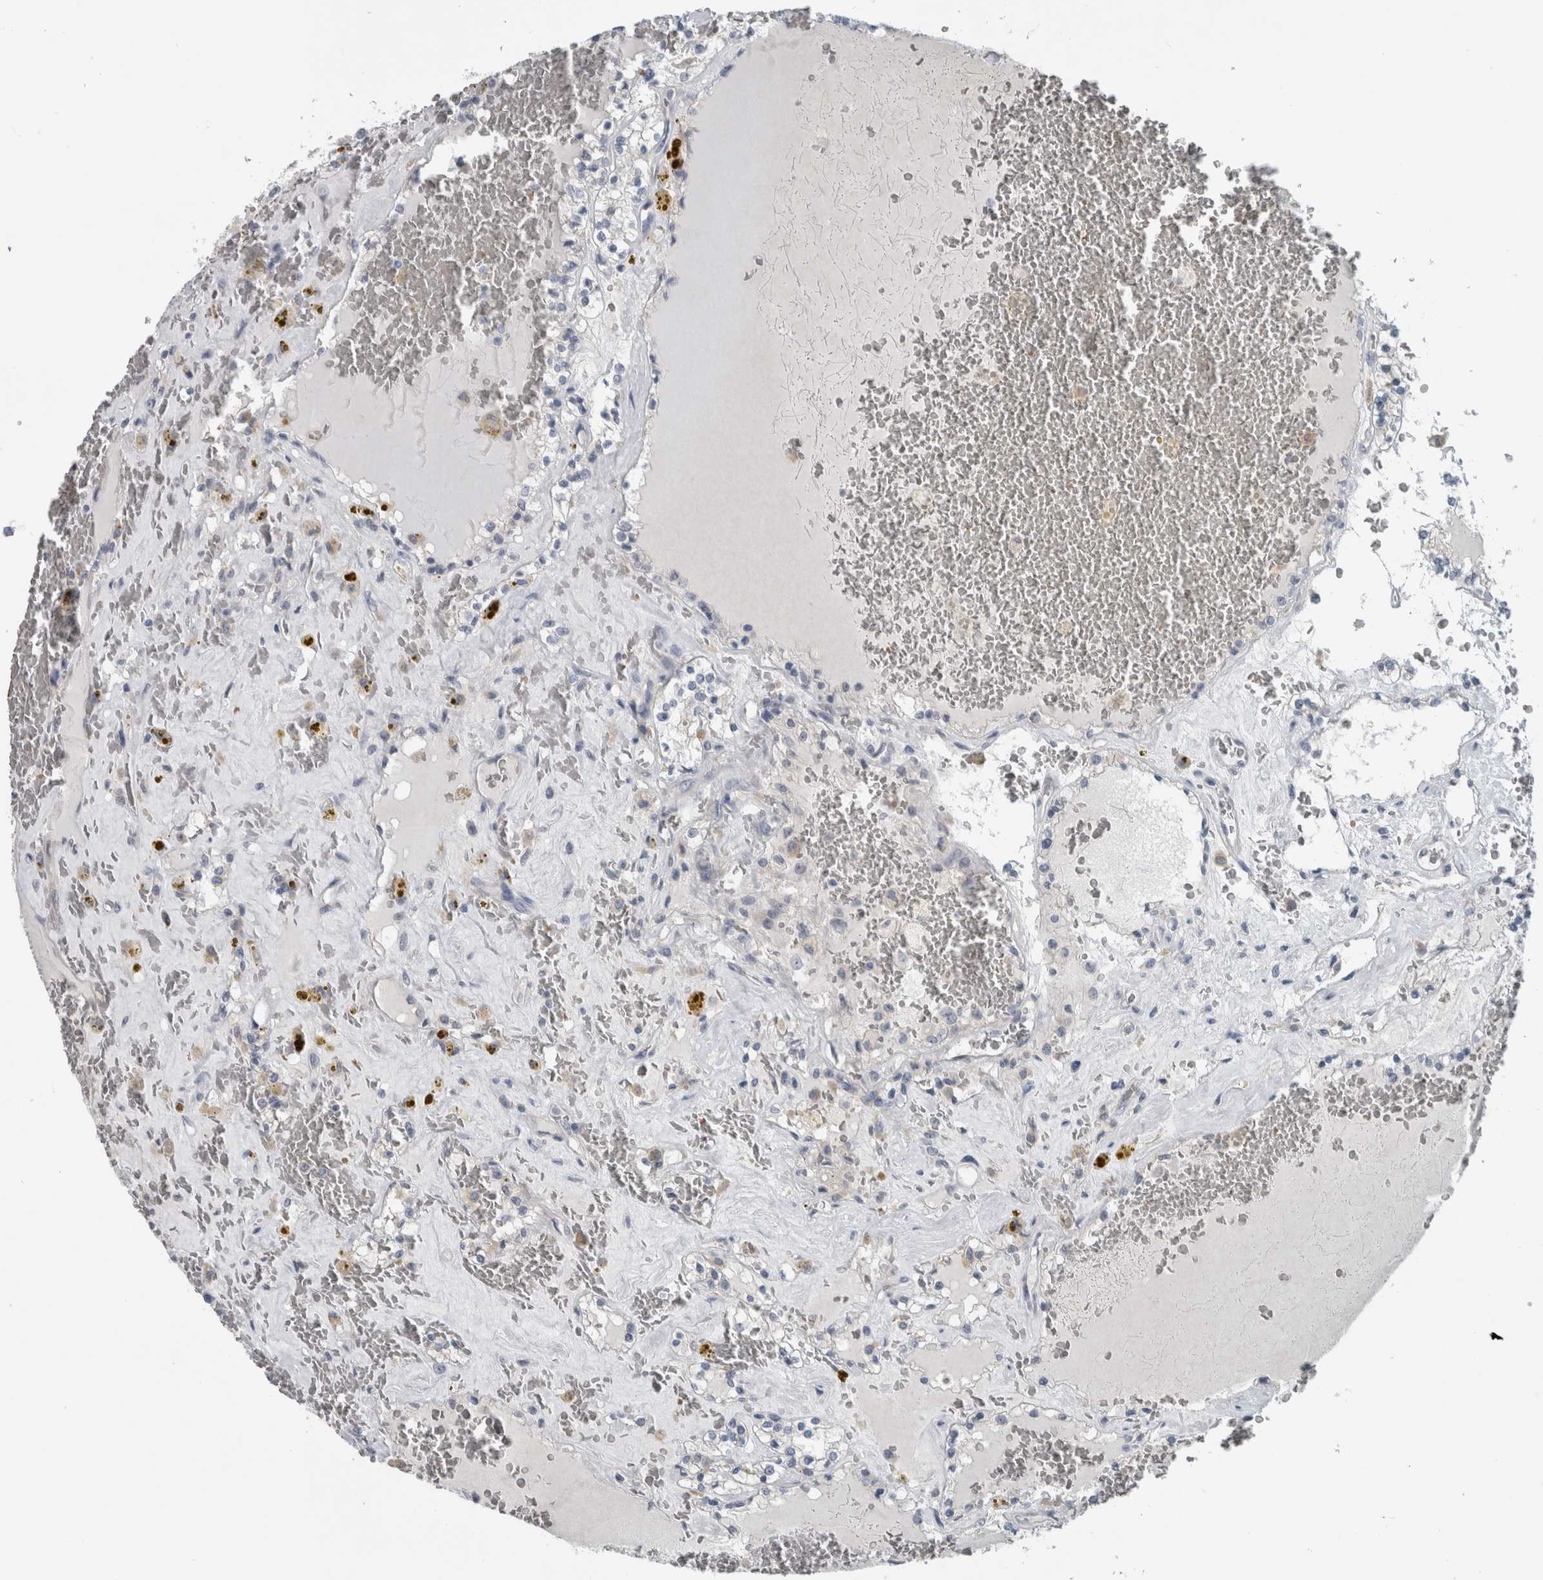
{"staining": {"intensity": "negative", "quantity": "none", "location": "none"}, "tissue": "renal cancer", "cell_type": "Tumor cells", "image_type": "cancer", "snomed": [{"axis": "morphology", "description": "Adenocarcinoma, NOS"}, {"axis": "topography", "description": "Kidney"}], "caption": "IHC of human renal adenocarcinoma exhibits no positivity in tumor cells. The staining was performed using DAB to visualize the protein expression in brown, while the nuclei were stained in blue with hematoxylin (Magnification: 20x).", "gene": "SH3GL2", "patient": {"sex": "female", "age": 56}}